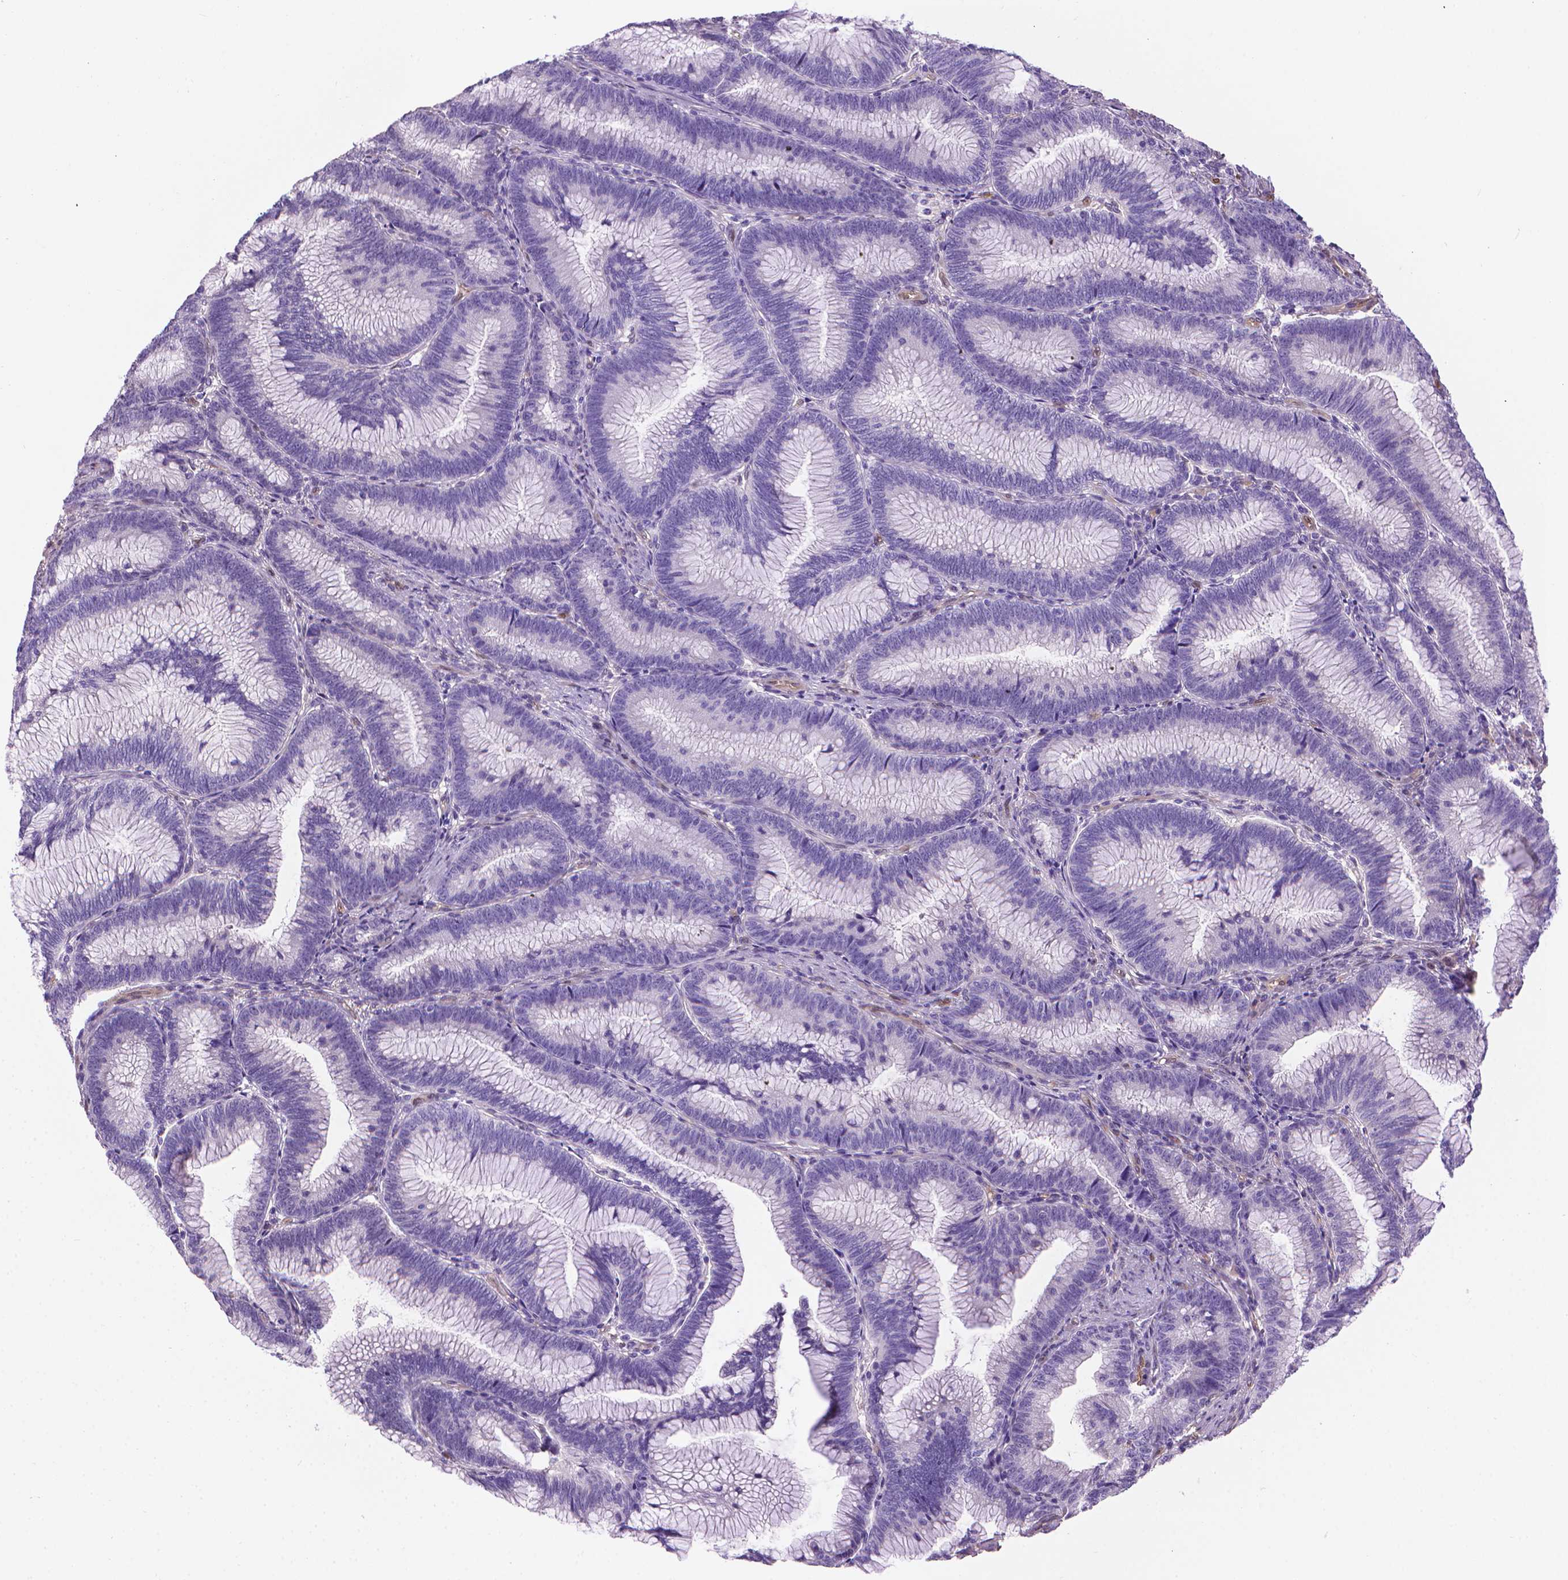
{"staining": {"intensity": "negative", "quantity": "none", "location": "none"}, "tissue": "colorectal cancer", "cell_type": "Tumor cells", "image_type": "cancer", "snomed": [{"axis": "morphology", "description": "Adenocarcinoma, NOS"}, {"axis": "topography", "description": "Colon"}], "caption": "This photomicrograph is of colorectal adenocarcinoma stained with immunohistochemistry (IHC) to label a protein in brown with the nuclei are counter-stained blue. There is no expression in tumor cells.", "gene": "CLIC4", "patient": {"sex": "female", "age": 78}}